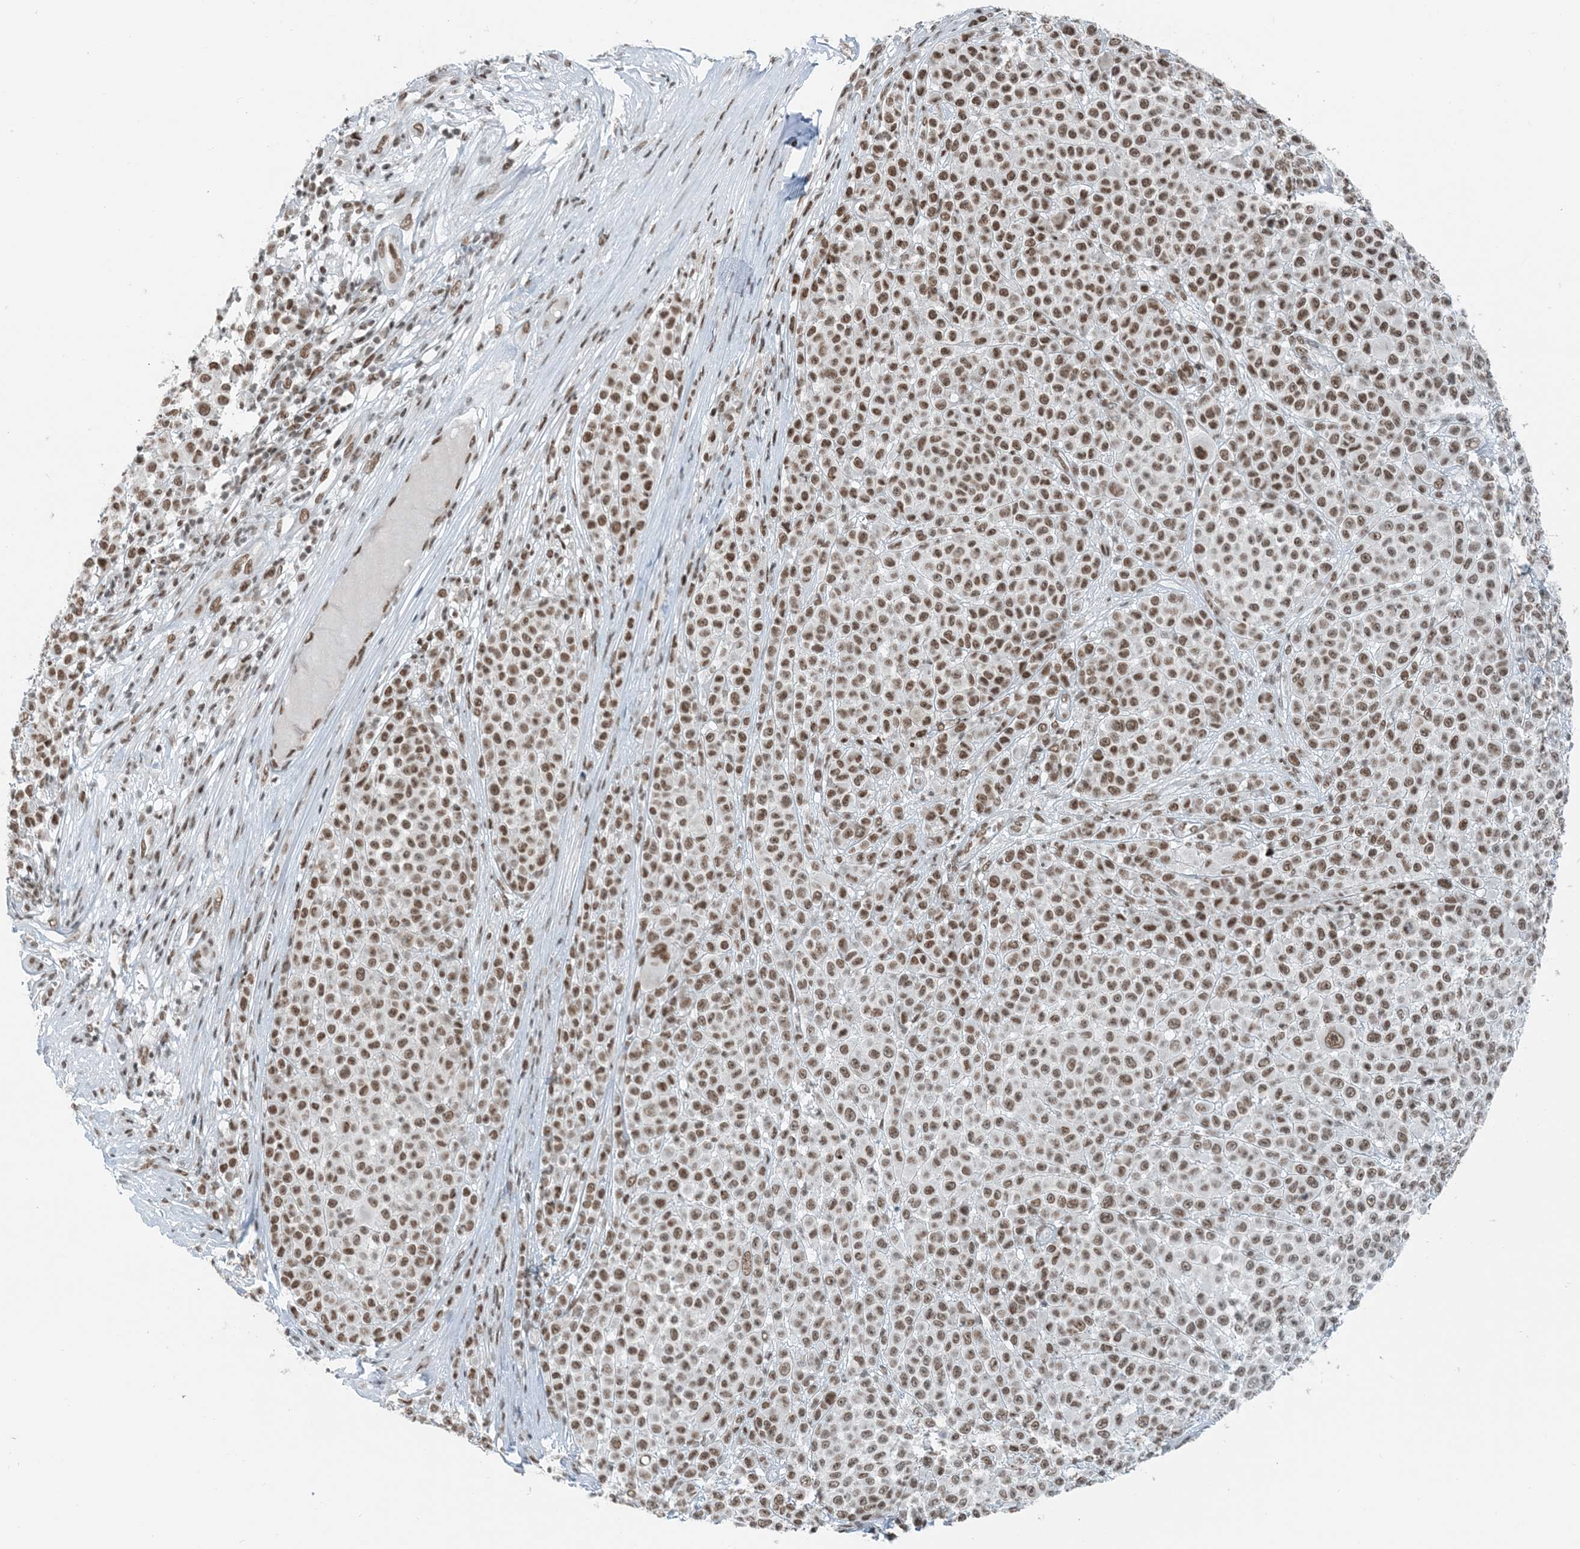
{"staining": {"intensity": "moderate", "quantity": ">75%", "location": "nuclear"}, "tissue": "melanoma", "cell_type": "Tumor cells", "image_type": "cancer", "snomed": [{"axis": "morphology", "description": "Malignant melanoma, NOS"}, {"axis": "topography", "description": "Skin"}], "caption": "Protein expression analysis of malignant melanoma reveals moderate nuclear staining in about >75% of tumor cells. The protein is shown in brown color, while the nuclei are stained blue.", "gene": "ZNF500", "patient": {"sex": "female", "age": 94}}